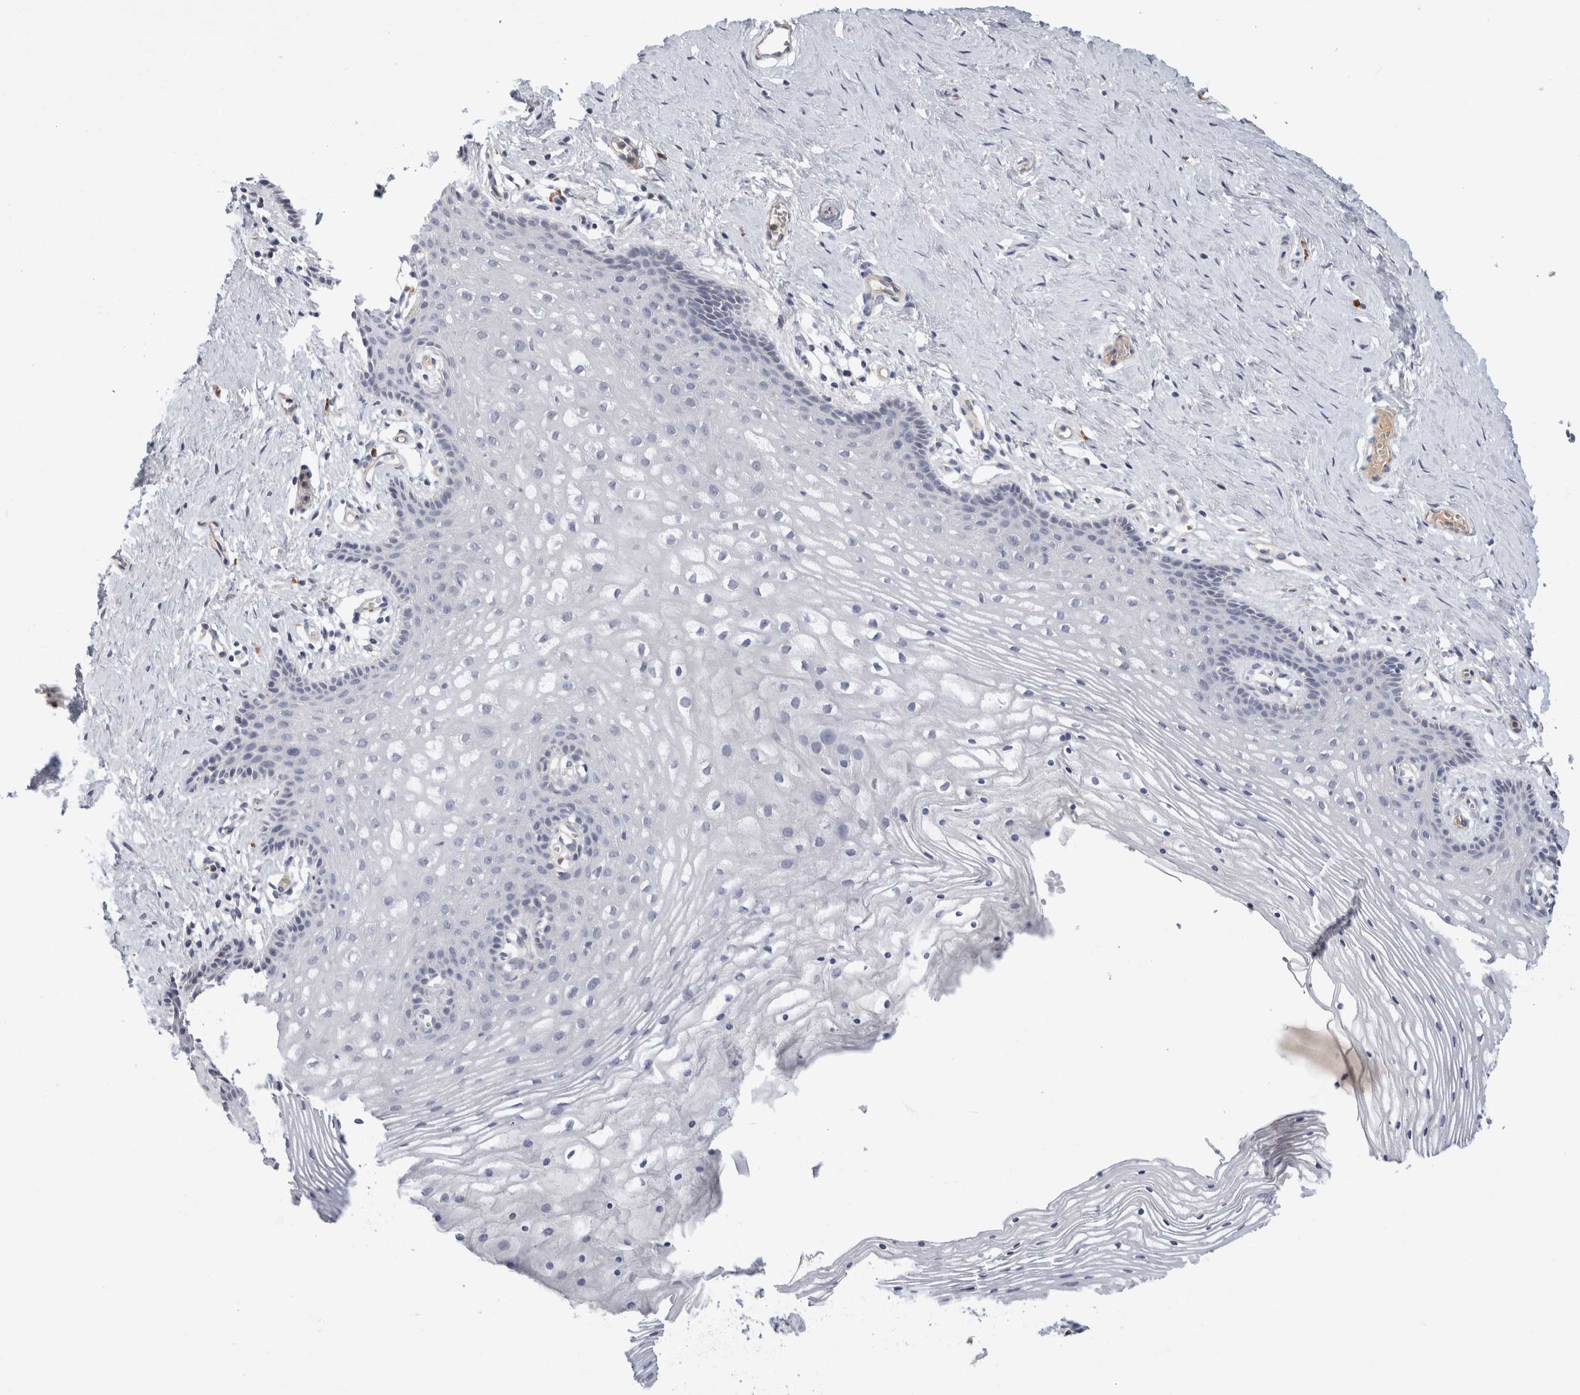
{"staining": {"intensity": "negative", "quantity": "none", "location": "none"}, "tissue": "vagina", "cell_type": "Squamous epithelial cells", "image_type": "normal", "snomed": [{"axis": "morphology", "description": "Normal tissue, NOS"}, {"axis": "topography", "description": "Vagina"}], "caption": "The image reveals no significant expression in squamous epithelial cells of vagina.", "gene": "PGM1", "patient": {"sex": "female", "age": 32}}